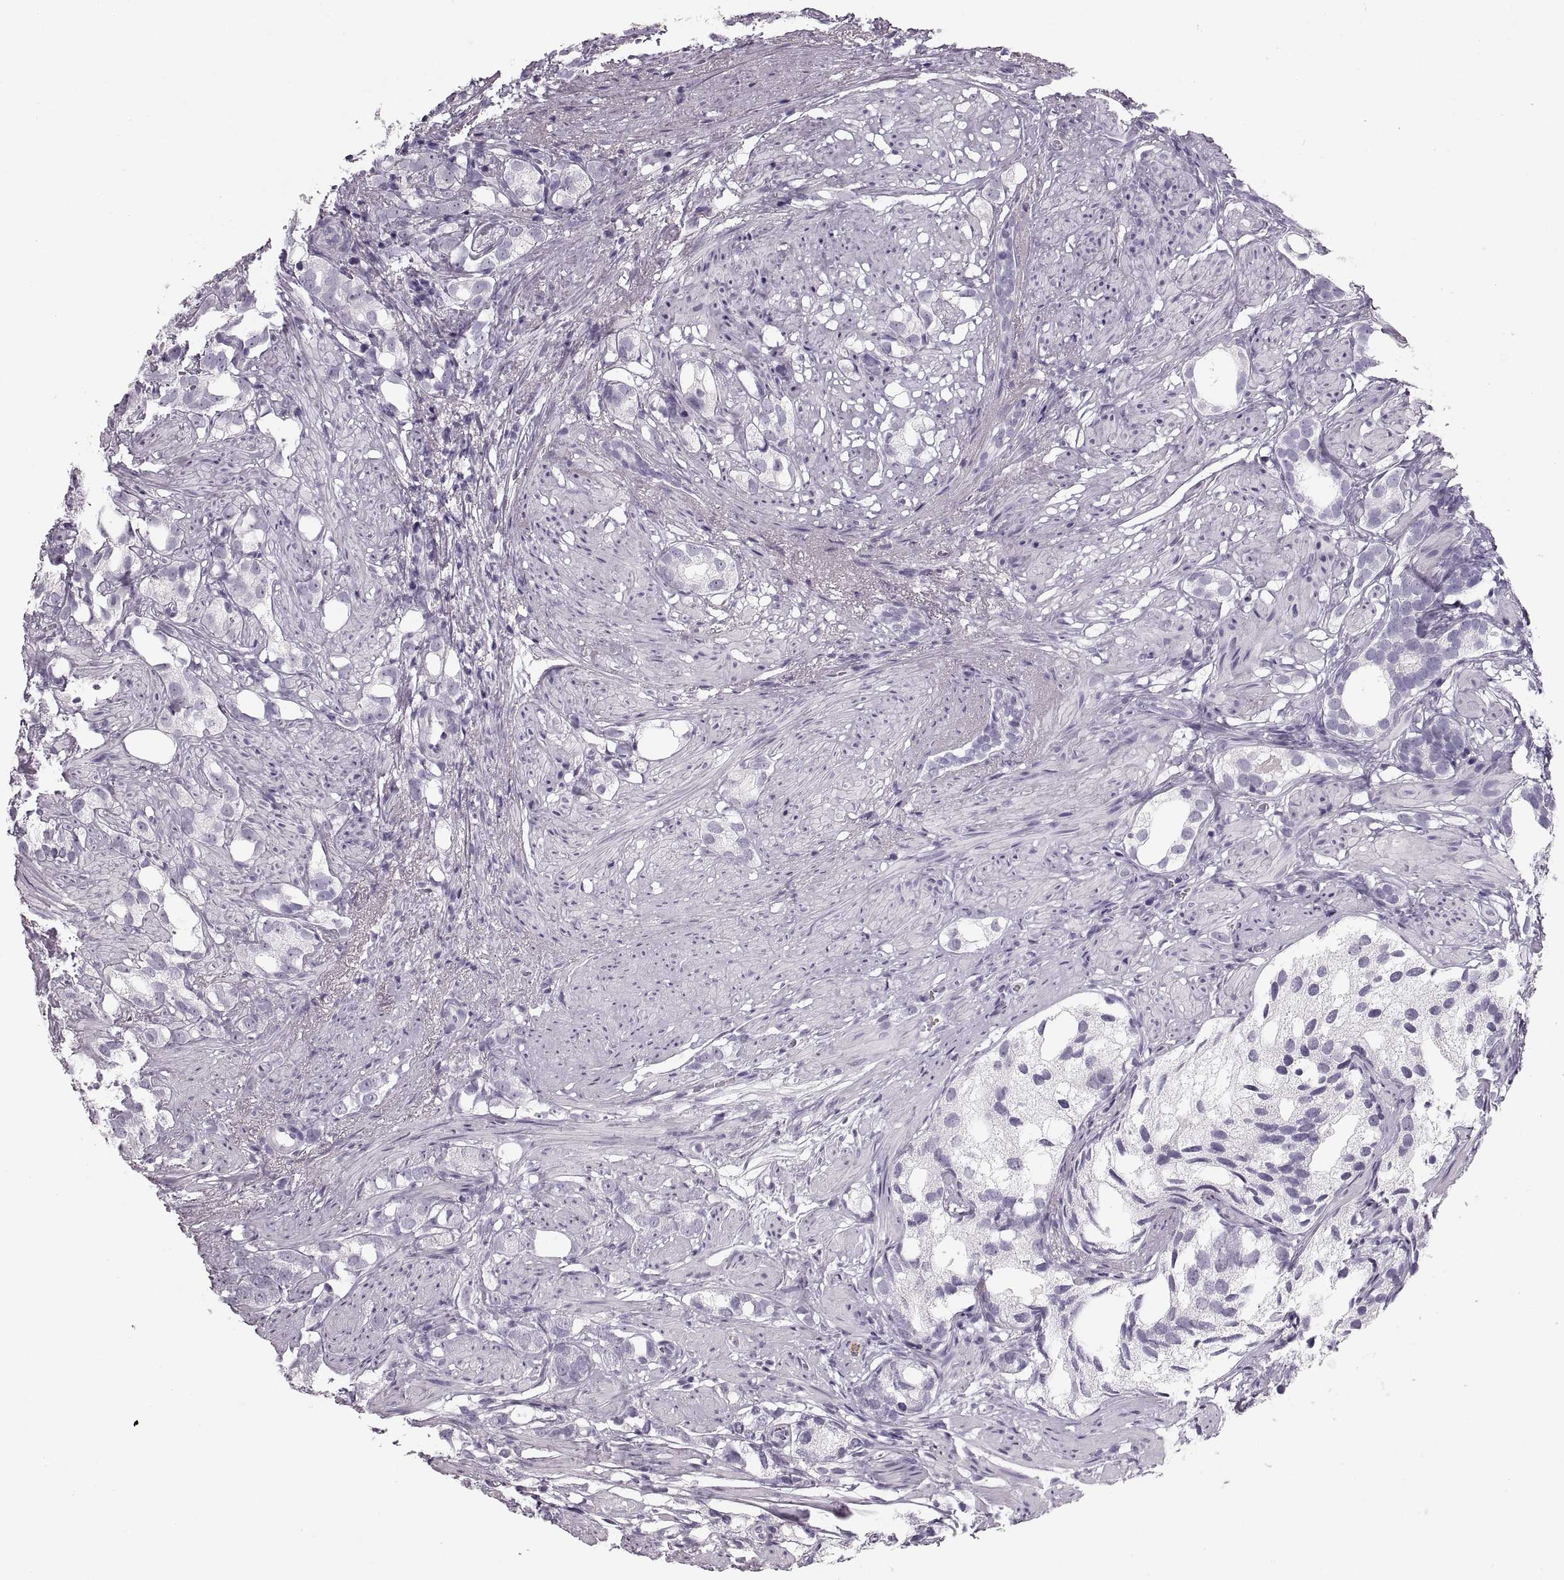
{"staining": {"intensity": "negative", "quantity": "none", "location": "none"}, "tissue": "prostate cancer", "cell_type": "Tumor cells", "image_type": "cancer", "snomed": [{"axis": "morphology", "description": "Adenocarcinoma, High grade"}, {"axis": "topography", "description": "Prostate"}], "caption": "Tumor cells show no significant protein staining in prostate cancer.", "gene": "MILR1", "patient": {"sex": "male", "age": 82}}